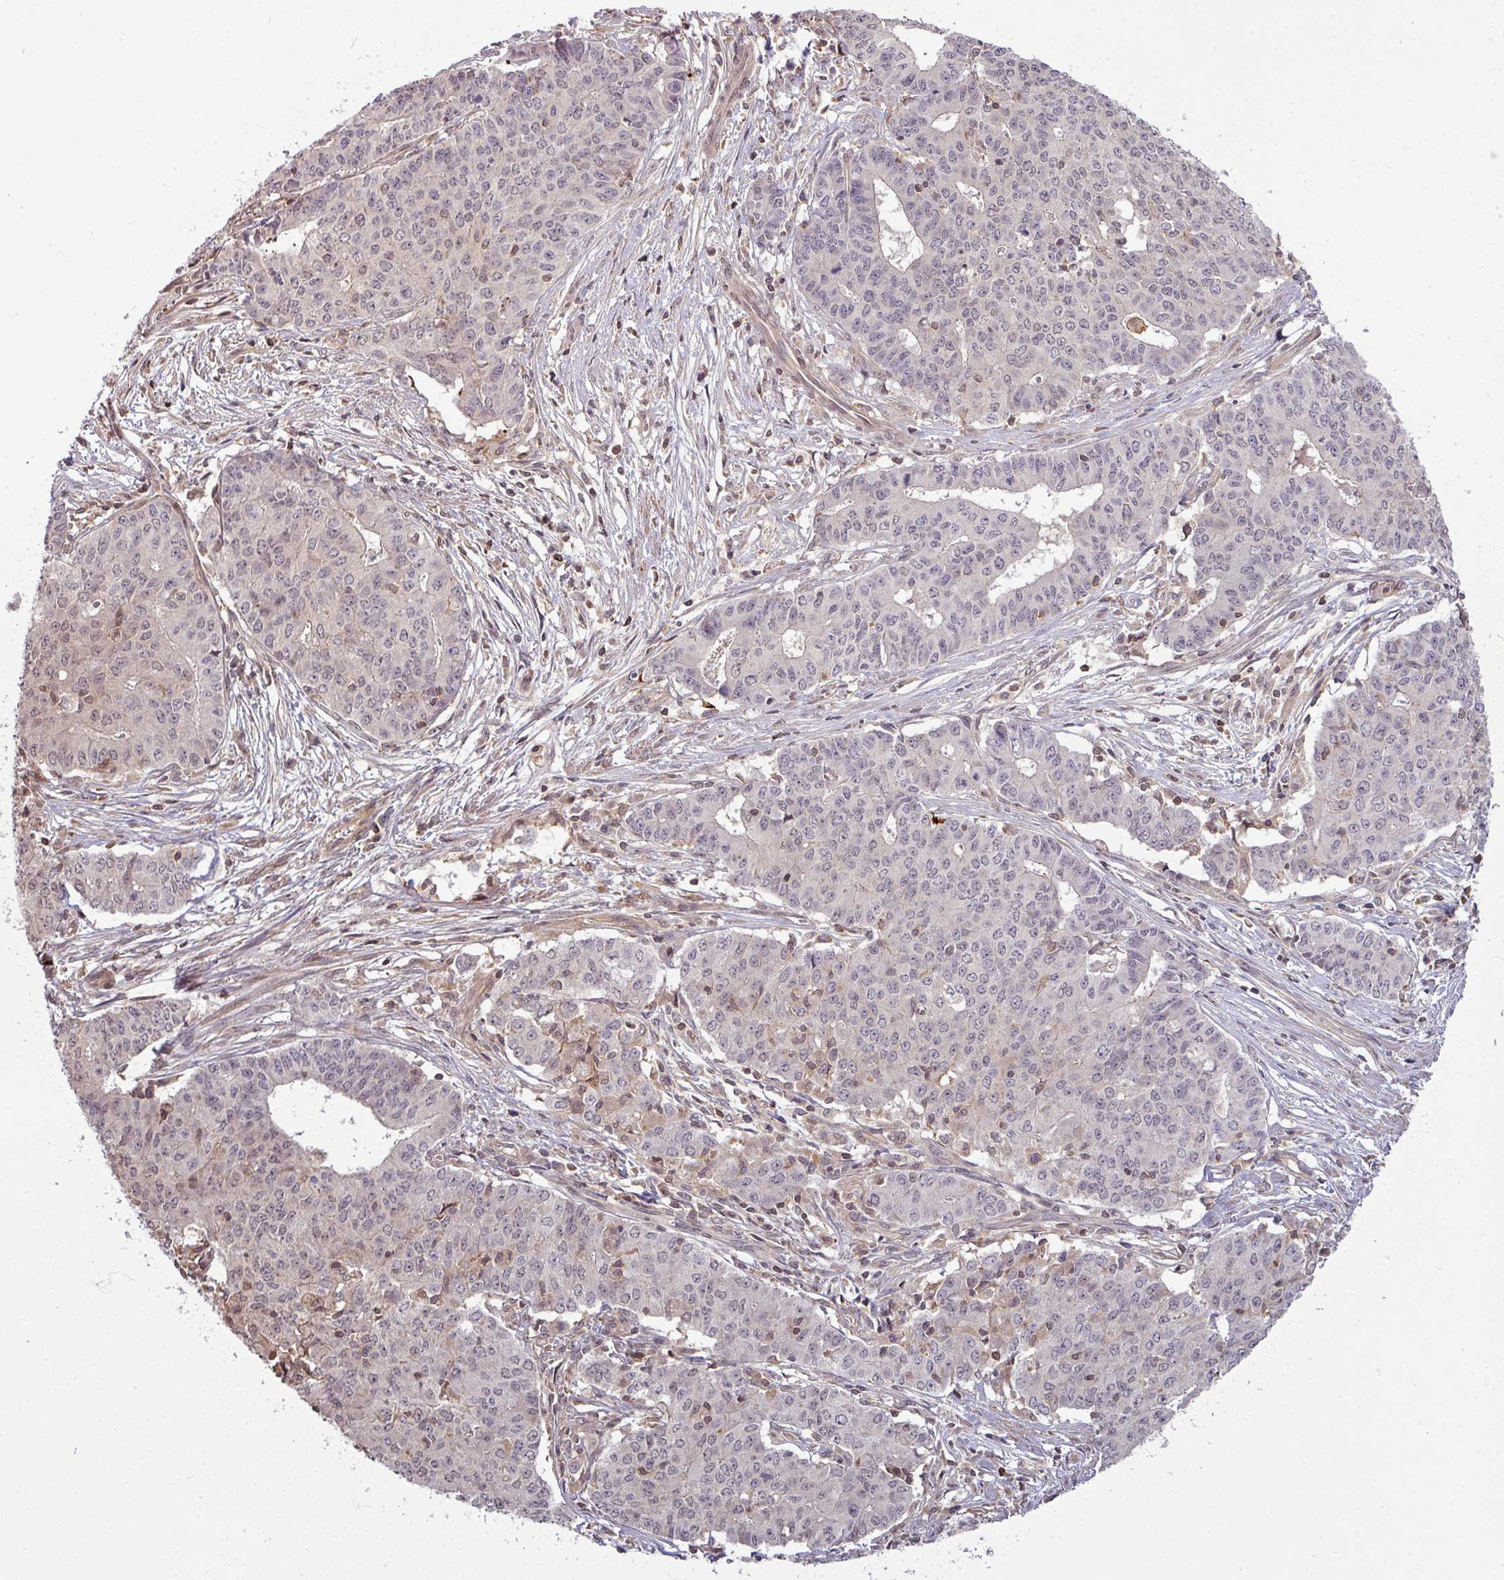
{"staining": {"intensity": "weak", "quantity": "<25%", "location": "cytoplasmic/membranous"}, "tissue": "endometrial cancer", "cell_type": "Tumor cells", "image_type": "cancer", "snomed": [{"axis": "morphology", "description": "Adenocarcinoma, NOS"}, {"axis": "topography", "description": "Endometrium"}], "caption": "Micrograph shows no significant protein positivity in tumor cells of endometrial adenocarcinoma.", "gene": "TUSC3", "patient": {"sex": "female", "age": 59}}